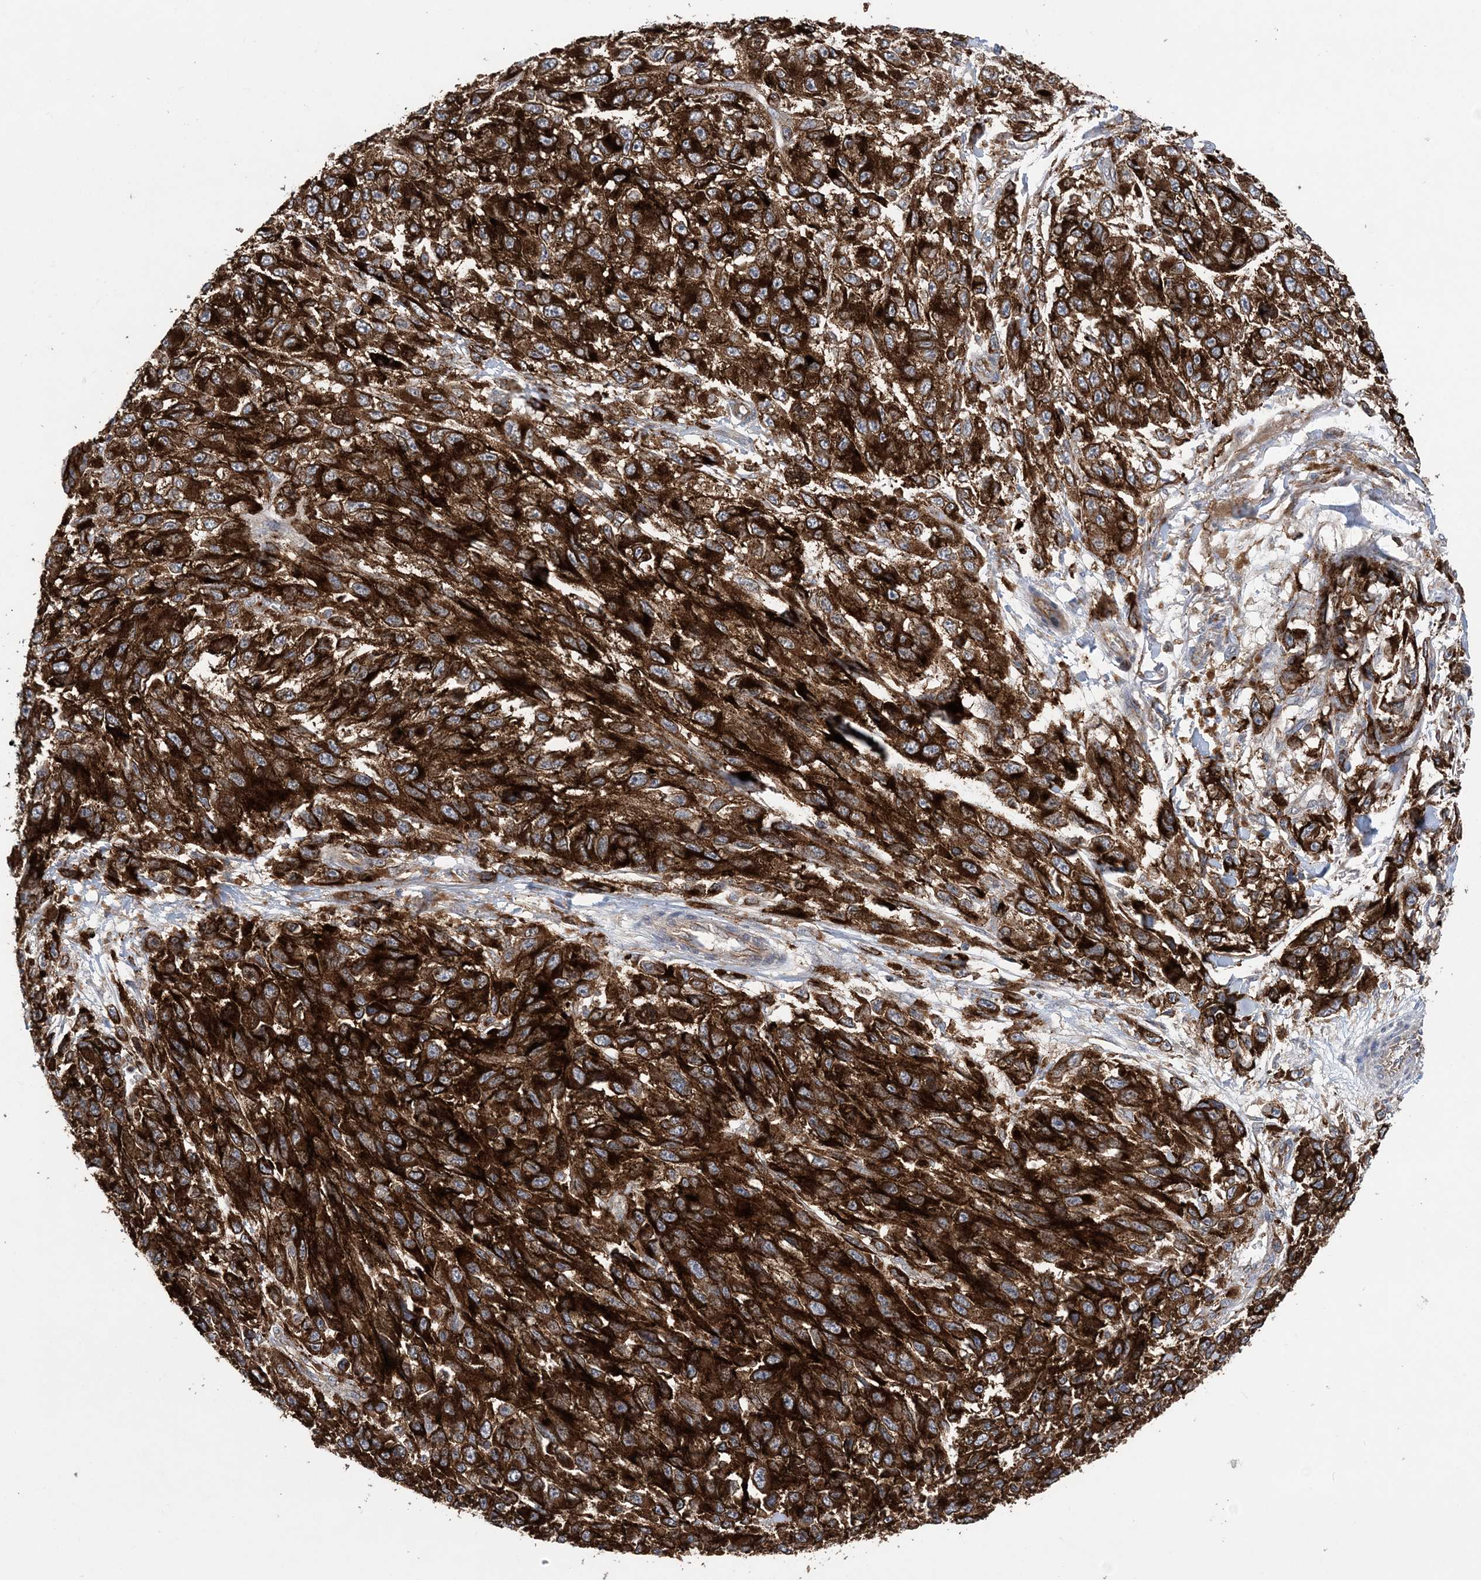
{"staining": {"intensity": "strong", "quantity": ">75%", "location": "cytoplasmic/membranous"}, "tissue": "melanoma", "cell_type": "Tumor cells", "image_type": "cancer", "snomed": [{"axis": "morphology", "description": "Malignant melanoma, NOS"}, {"axis": "topography", "description": "Skin"}], "caption": "Strong cytoplasmic/membranous staining for a protein is appreciated in approximately >75% of tumor cells of melanoma using immunohistochemistry.", "gene": "PTTG1IP", "patient": {"sex": "female", "age": 96}}